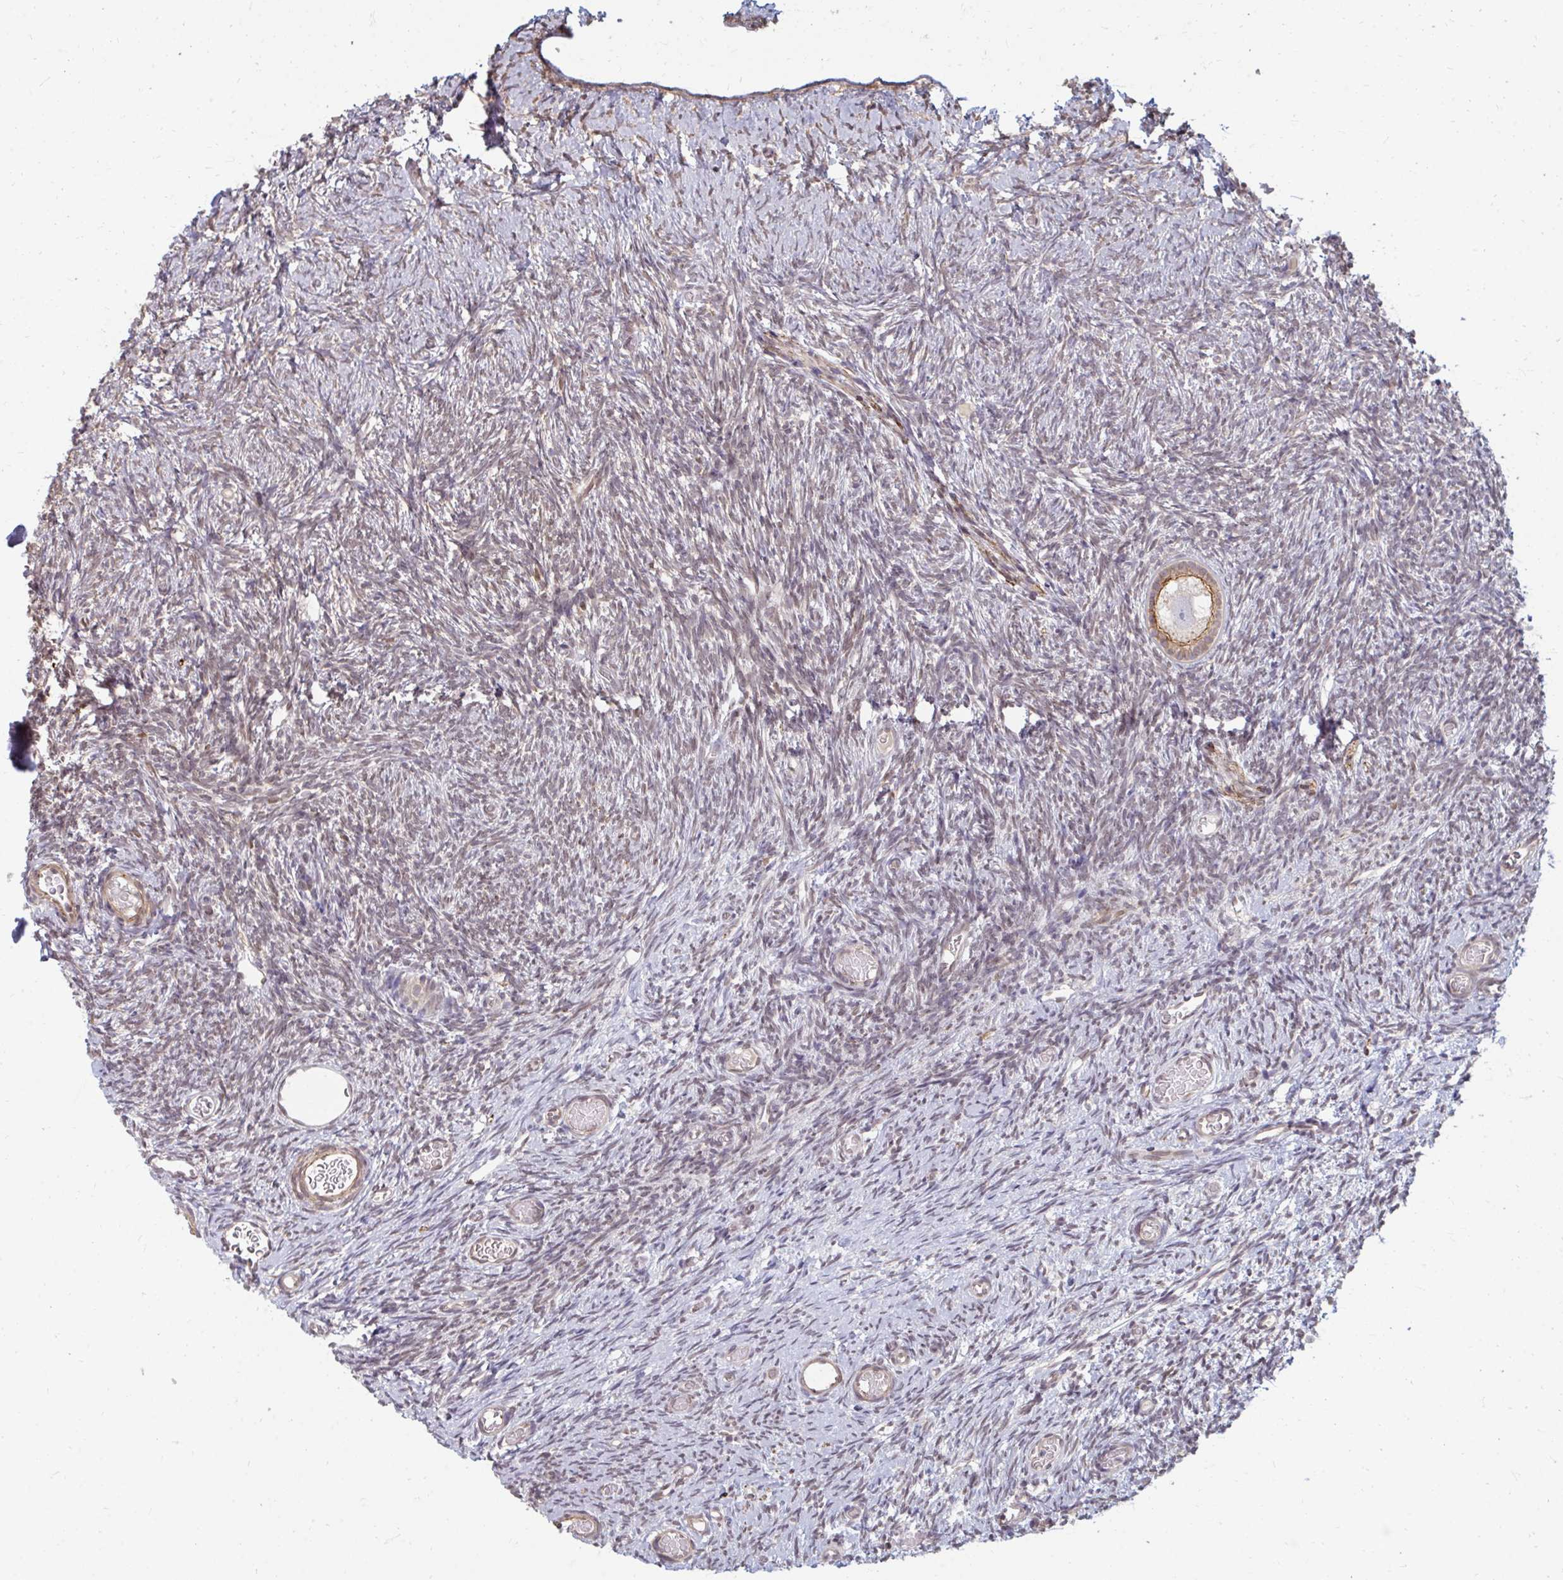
{"staining": {"intensity": "moderate", "quantity": "25%-75%", "location": "cytoplasmic/membranous"}, "tissue": "ovary", "cell_type": "Follicle cells", "image_type": "normal", "snomed": [{"axis": "morphology", "description": "Normal tissue, NOS"}, {"axis": "topography", "description": "Ovary"}], "caption": "Immunohistochemical staining of benign ovary reveals moderate cytoplasmic/membranous protein expression in approximately 25%-75% of follicle cells.", "gene": "GPC5", "patient": {"sex": "female", "age": 39}}